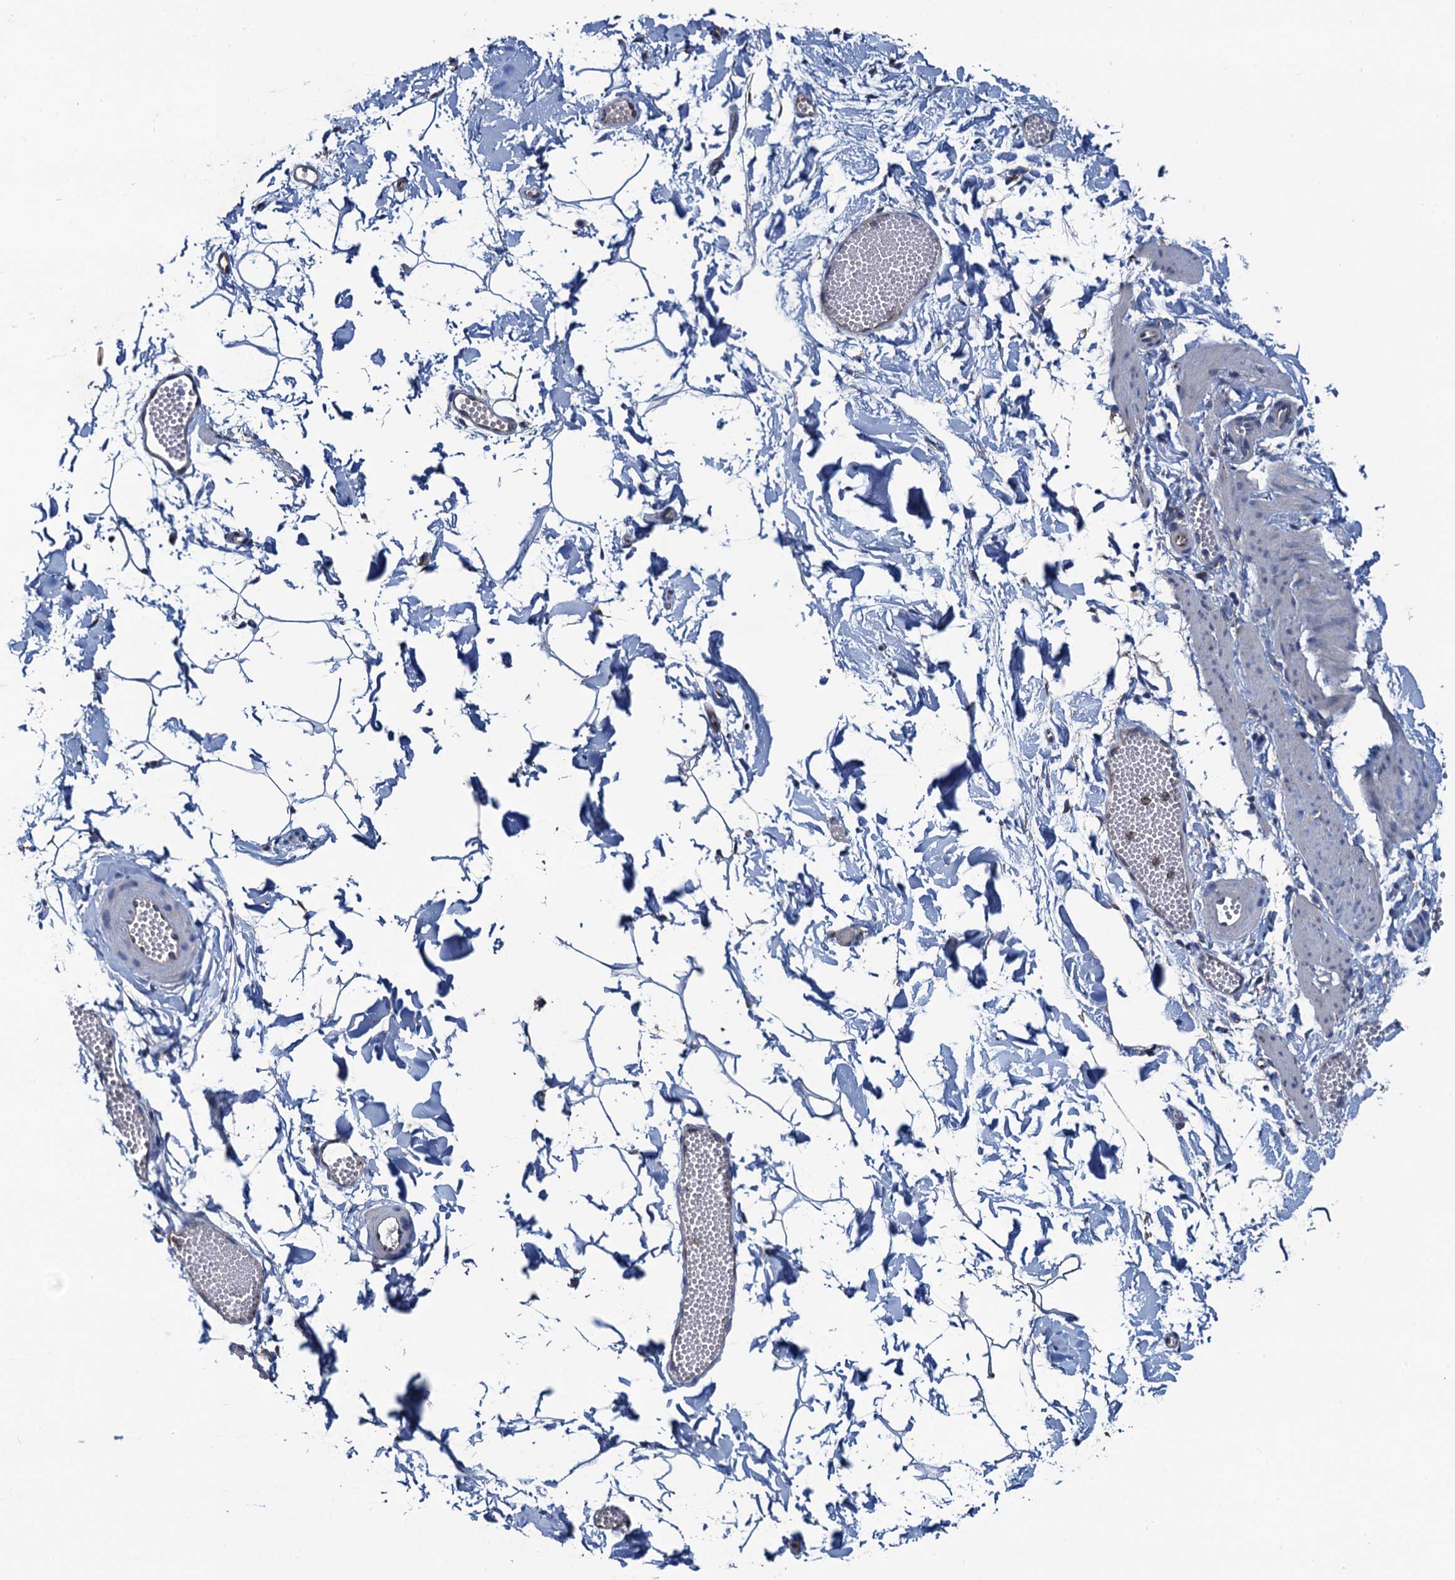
{"staining": {"intensity": "negative", "quantity": "none", "location": "none"}, "tissue": "adipose tissue", "cell_type": "Adipocytes", "image_type": "normal", "snomed": [{"axis": "morphology", "description": "Normal tissue, NOS"}, {"axis": "topography", "description": "Gallbladder"}, {"axis": "topography", "description": "Peripheral nerve tissue"}], "caption": "This is an immunohistochemistry histopathology image of normal human adipose tissue. There is no staining in adipocytes.", "gene": "ADCY9", "patient": {"sex": "male", "age": 38}}